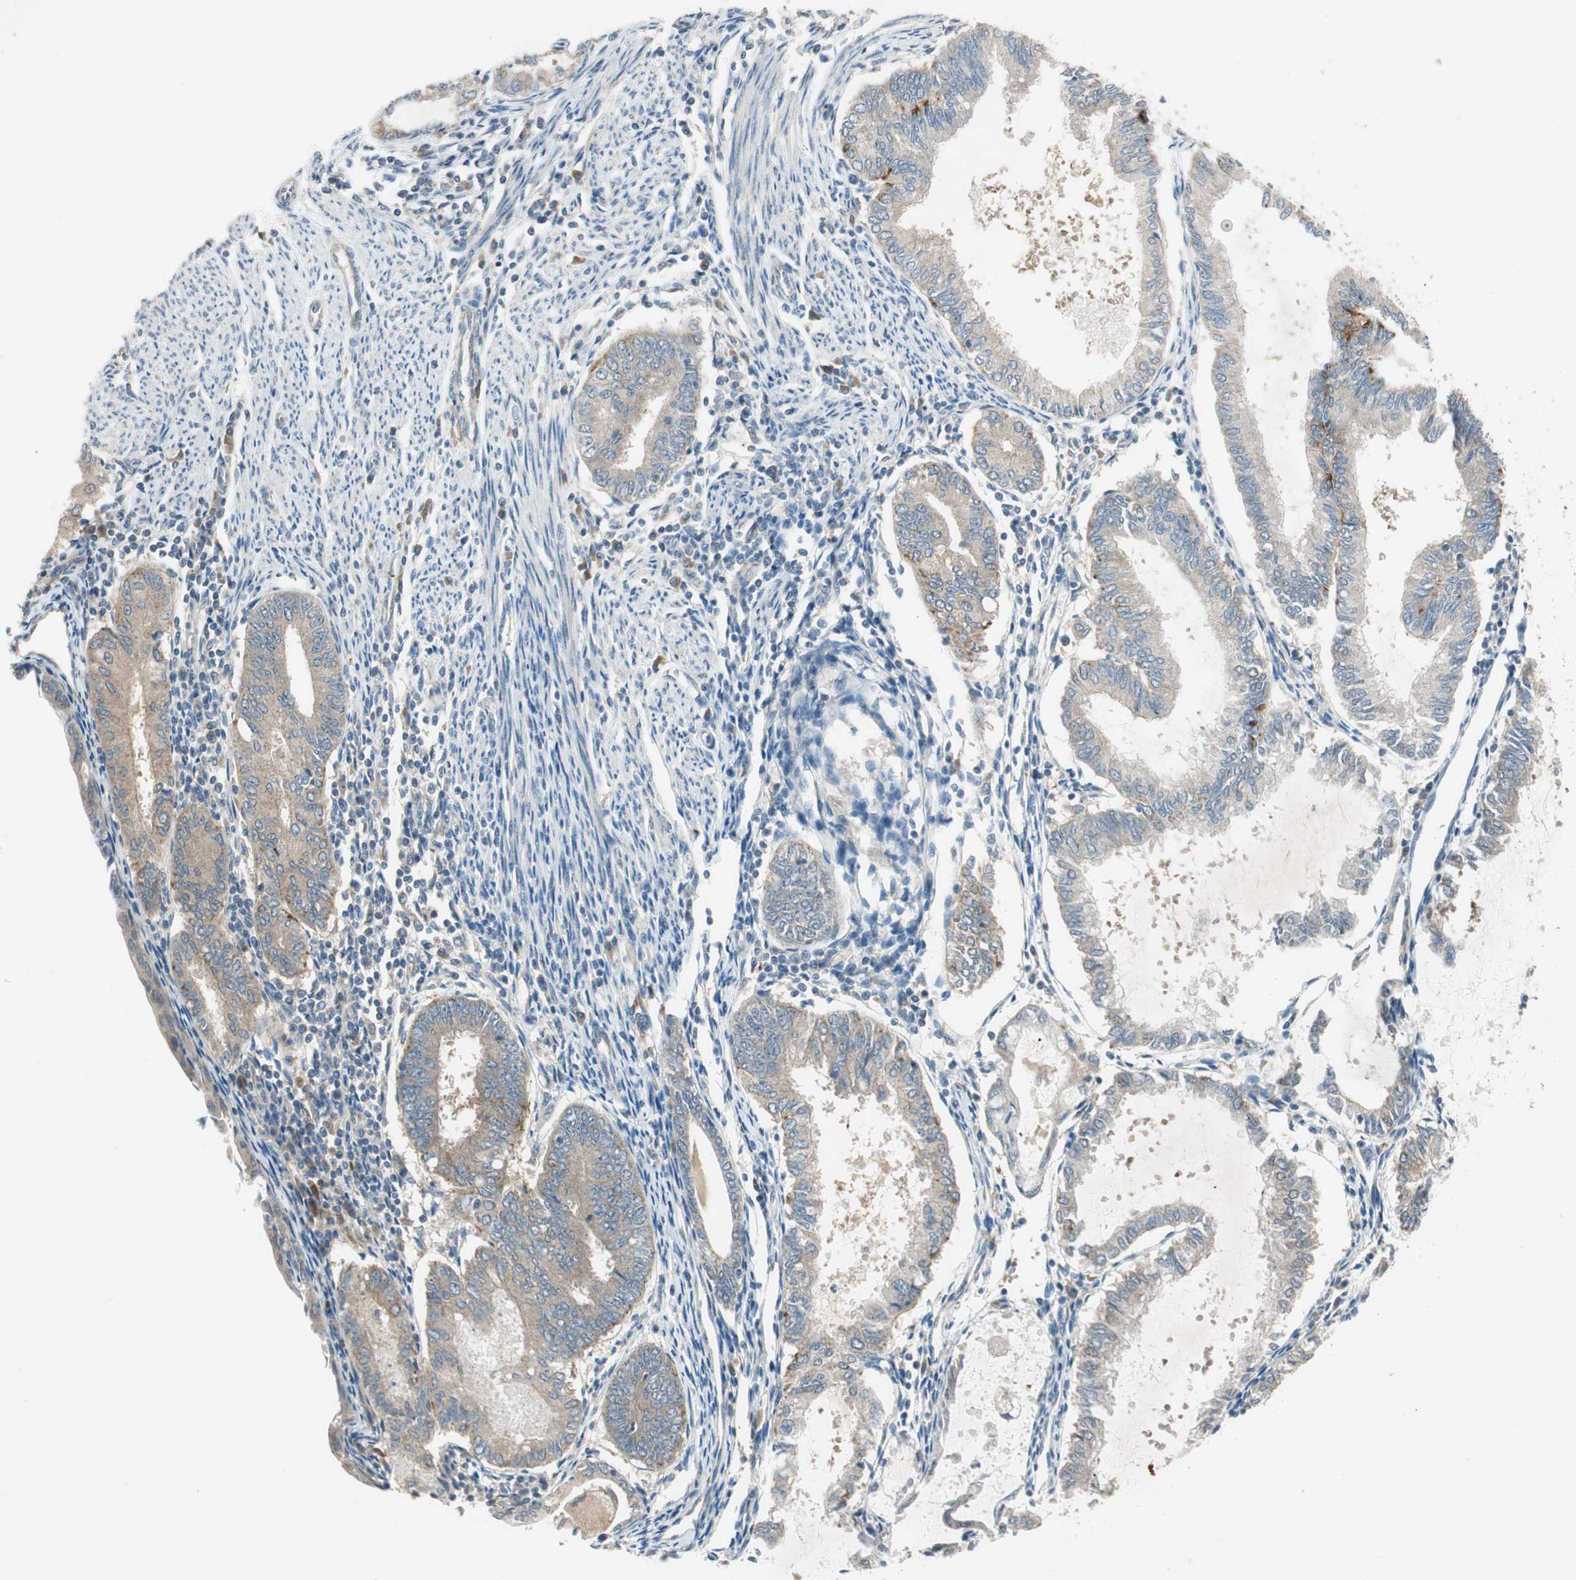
{"staining": {"intensity": "moderate", "quantity": ">75%", "location": "cytoplasmic/membranous"}, "tissue": "endometrial cancer", "cell_type": "Tumor cells", "image_type": "cancer", "snomed": [{"axis": "morphology", "description": "Adenocarcinoma, NOS"}, {"axis": "topography", "description": "Endometrium"}], "caption": "Human endometrial adenocarcinoma stained for a protein (brown) reveals moderate cytoplasmic/membranous positive positivity in approximately >75% of tumor cells.", "gene": "NCLN", "patient": {"sex": "female", "age": 86}}